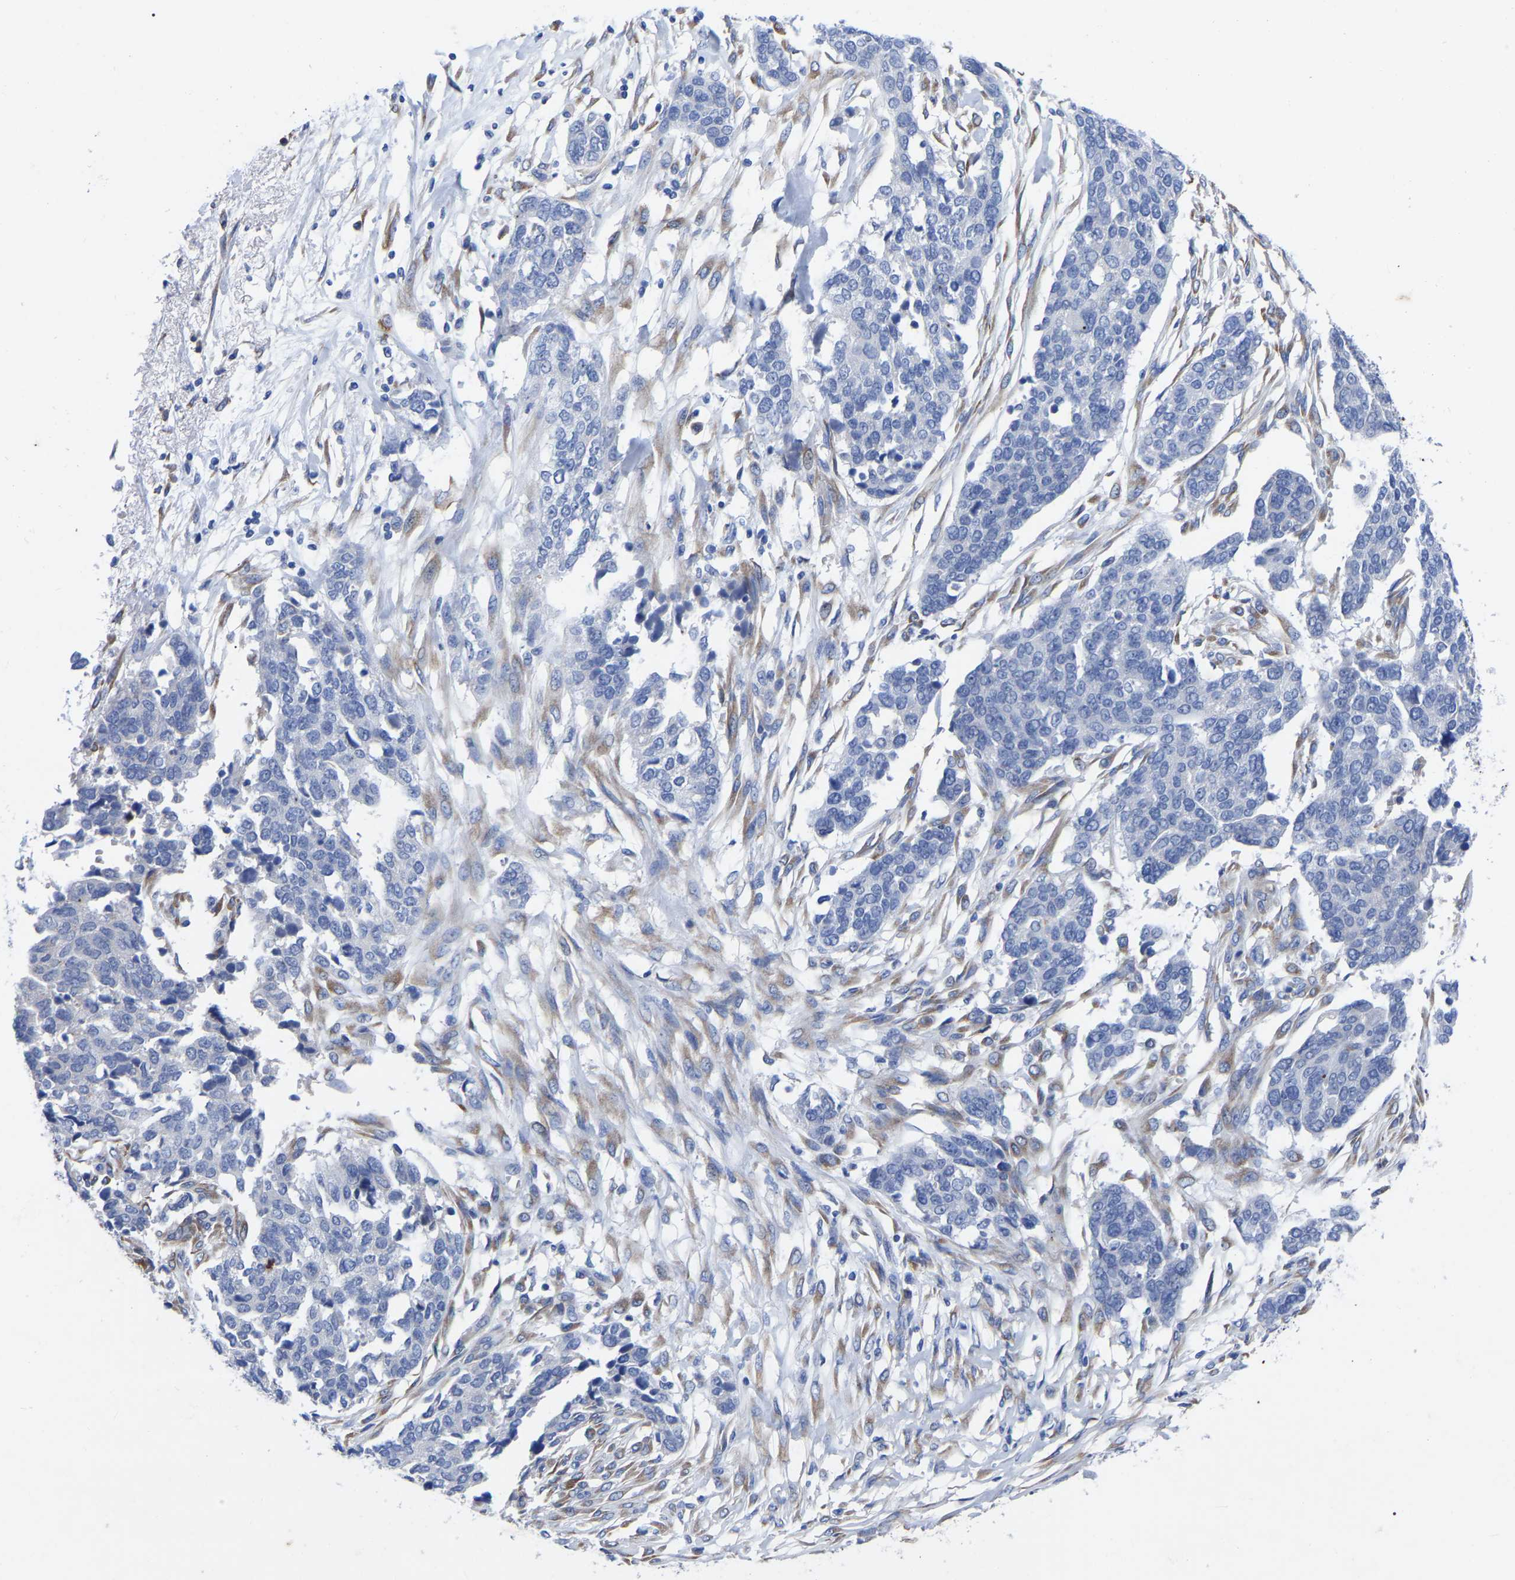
{"staining": {"intensity": "negative", "quantity": "none", "location": "none"}, "tissue": "ovarian cancer", "cell_type": "Tumor cells", "image_type": "cancer", "snomed": [{"axis": "morphology", "description": "Cystadenocarcinoma, serous, NOS"}, {"axis": "topography", "description": "Ovary"}], "caption": "IHC histopathology image of ovarian serous cystadenocarcinoma stained for a protein (brown), which displays no positivity in tumor cells.", "gene": "GDF3", "patient": {"sex": "female", "age": 44}}